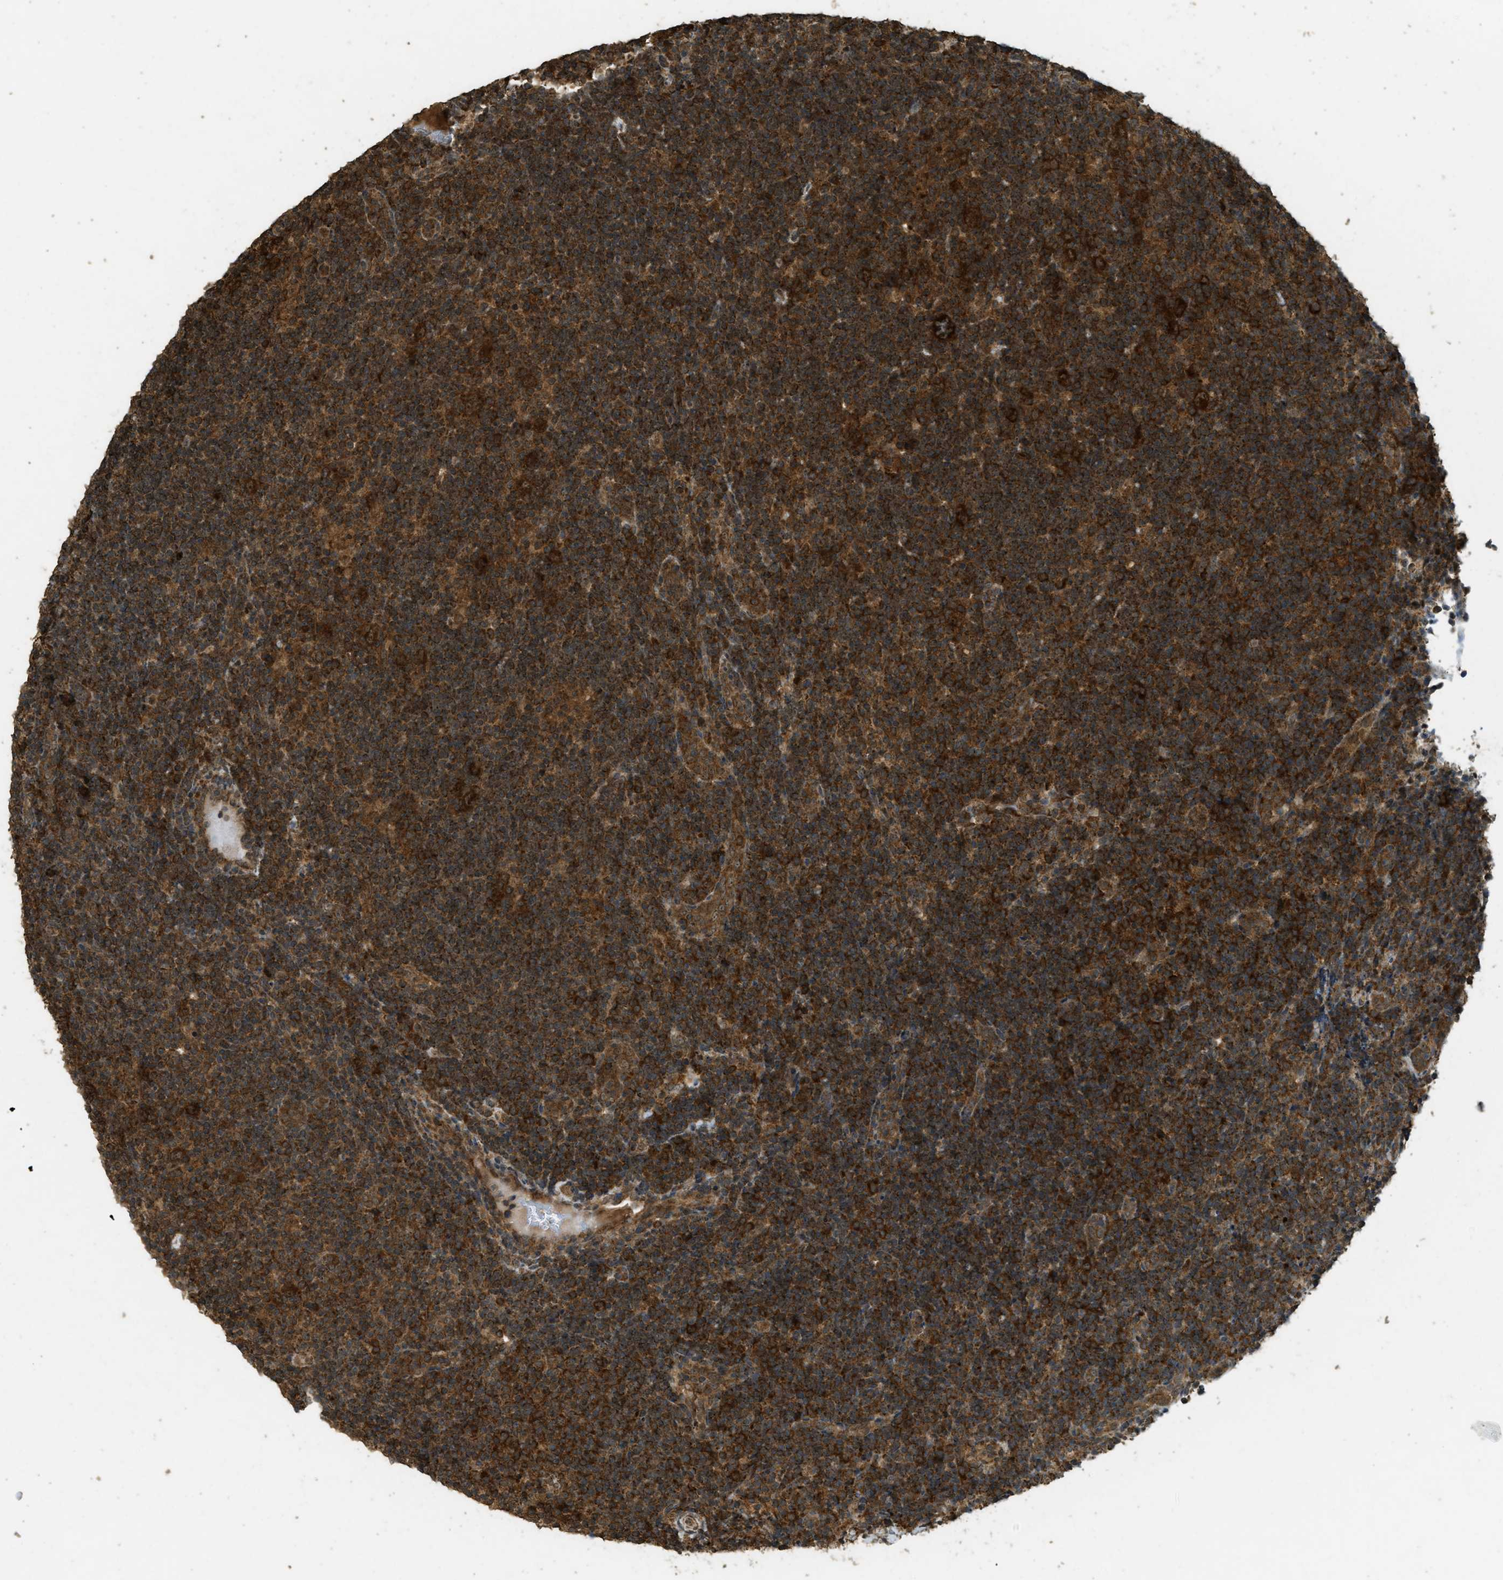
{"staining": {"intensity": "strong", "quantity": ">75%", "location": "cytoplasmic/membranous"}, "tissue": "lymphoma", "cell_type": "Tumor cells", "image_type": "cancer", "snomed": [{"axis": "morphology", "description": "Hodgkin's disease, NOS"}, {"axis": "topography", "description": "Lymph node"}], "caption": "Human Hodgkin's disease stained with a protein marker shows strong staining in tumor cells.", "gene": "CTPS1", "patient": {"sex": "female", "age": 57}}